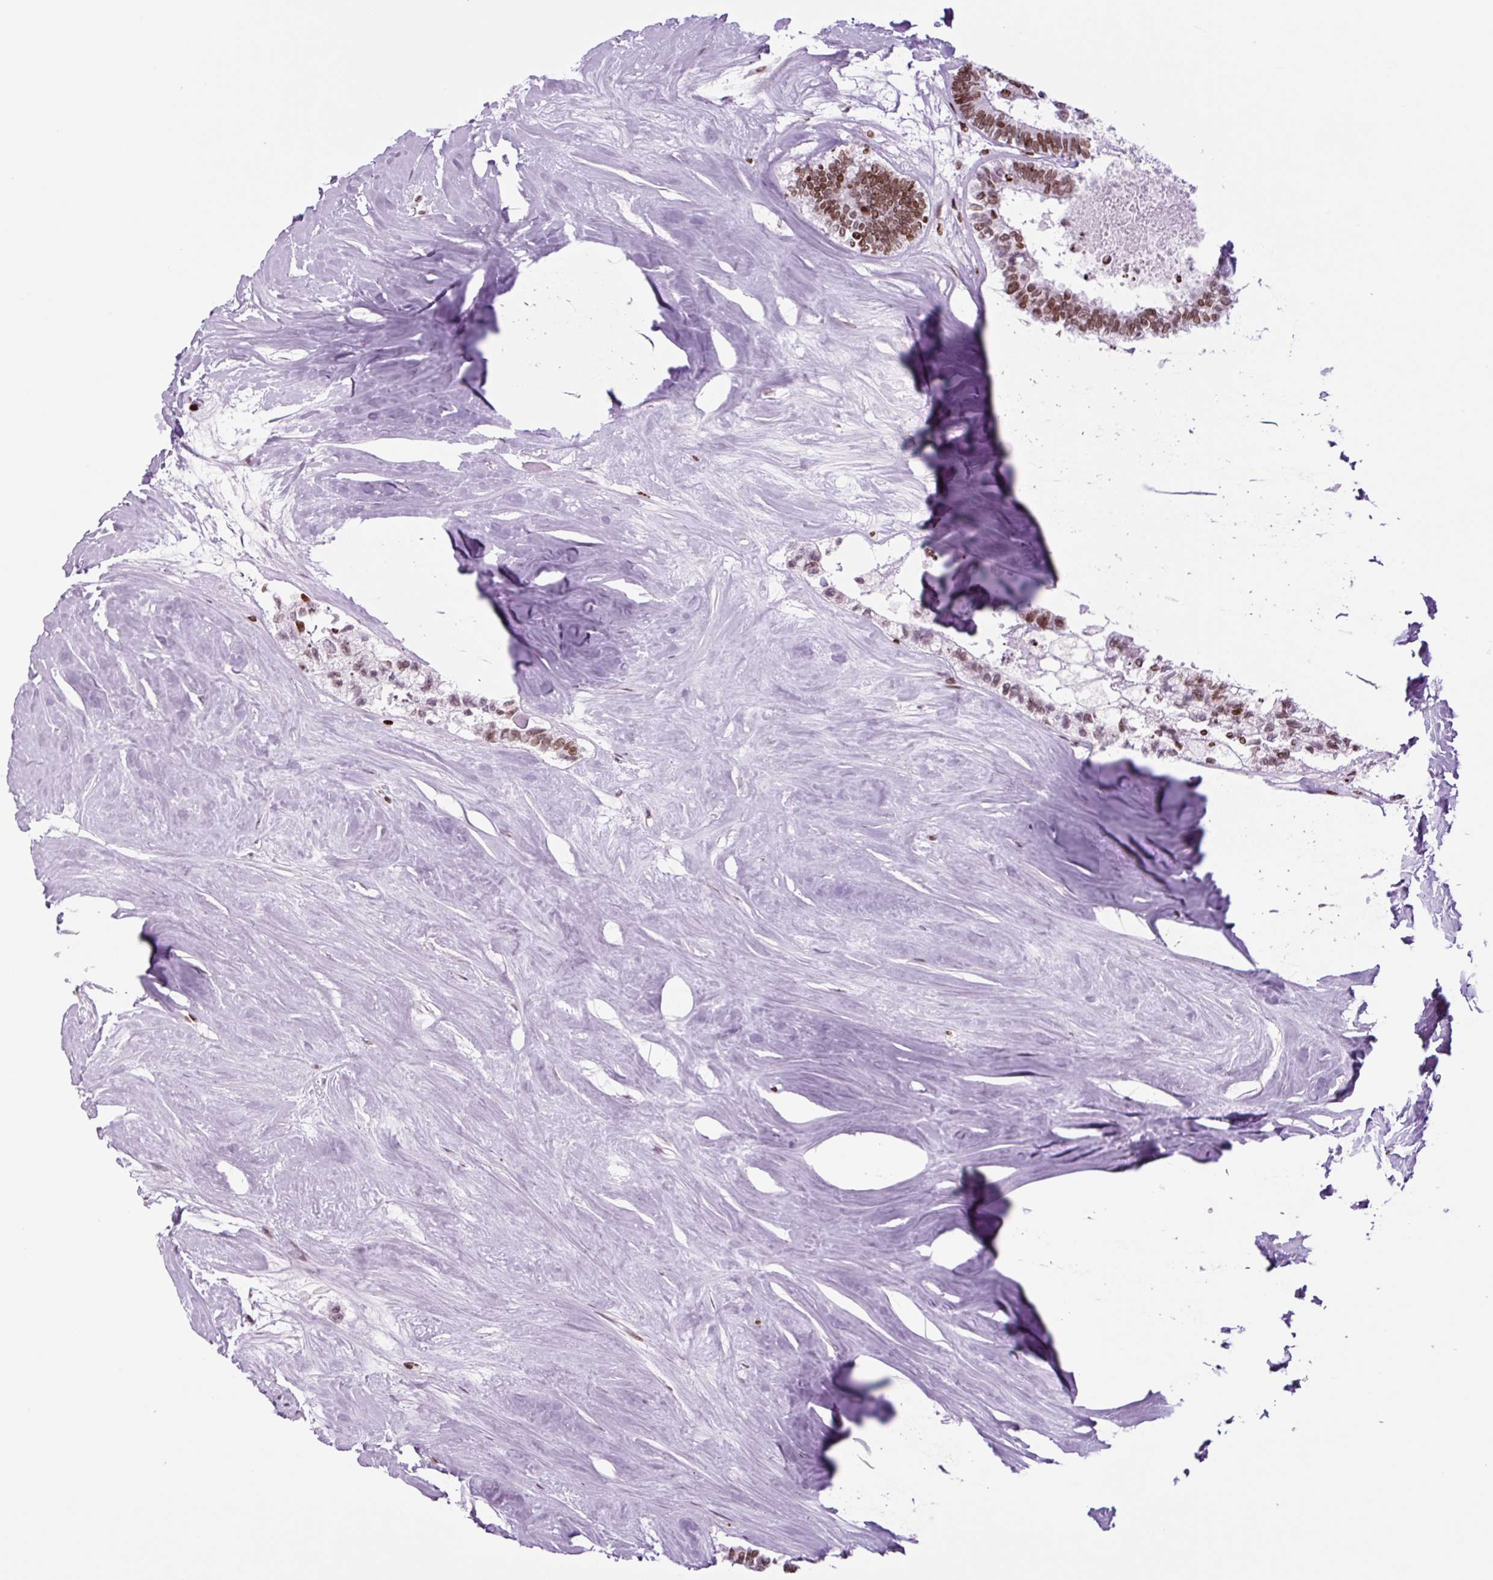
{"staining": {"intensity": "moderate", "quantity": ">75%", "location": "nuclear"}, "tissue": "colorectal cancer", "cell_type": "Tumor cells", "image_type": "cancer", "snomed": [{"axis": "morphology", "description": "Adenocarcinoma, NOS"}, {"axis": "topography", "description": "Colon"}, {"axis": "topography", "description": "Rectum"}], "caption": "Protein expression analysis of human colorectal adenocarcinoma reveals moderate nuclear staining in approximately >75% of tumor cells.", "gene": "H1-3", "patient": {"sex": "male", "age": 57}}